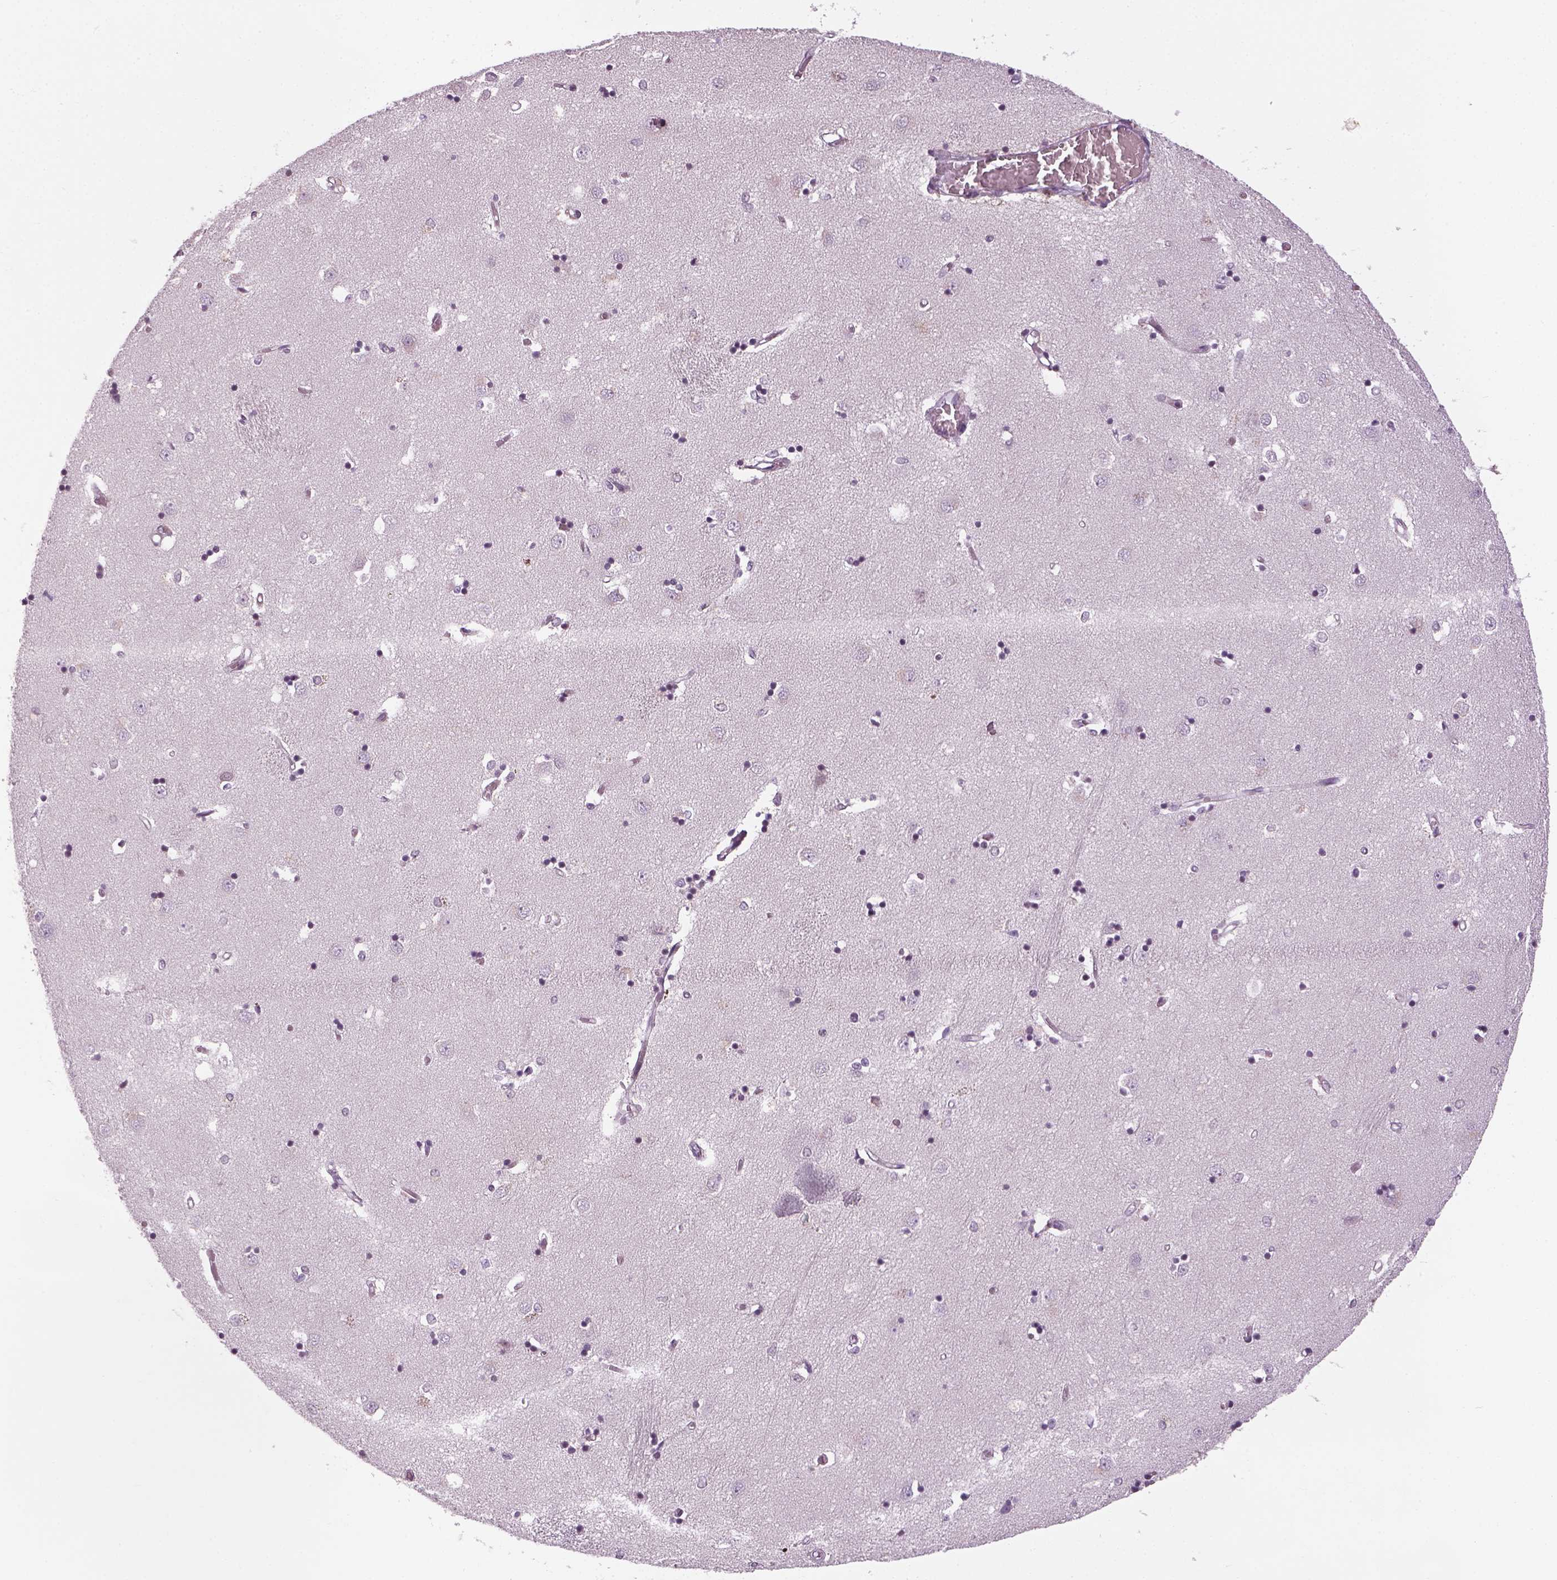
{"staining": {"intensity": "negative", "quantity": "none", "location": "none"}, "tissue": "caudate", "cell_type": "Glial cells", "image_type": "normal", "snomed": [{"axis": "morphology", "description": "Normal tissue, NOS"}, {"axis": "topography", "description": "Lateral ventricle wall"}], "caption": "A high-resolution photomicrograph shows immunohistochemistry staining of normal caudate, which displays no significant positivity in glial cells.", "gene": "KCNG2", "patient": {"sex": "male", "age": 54}}